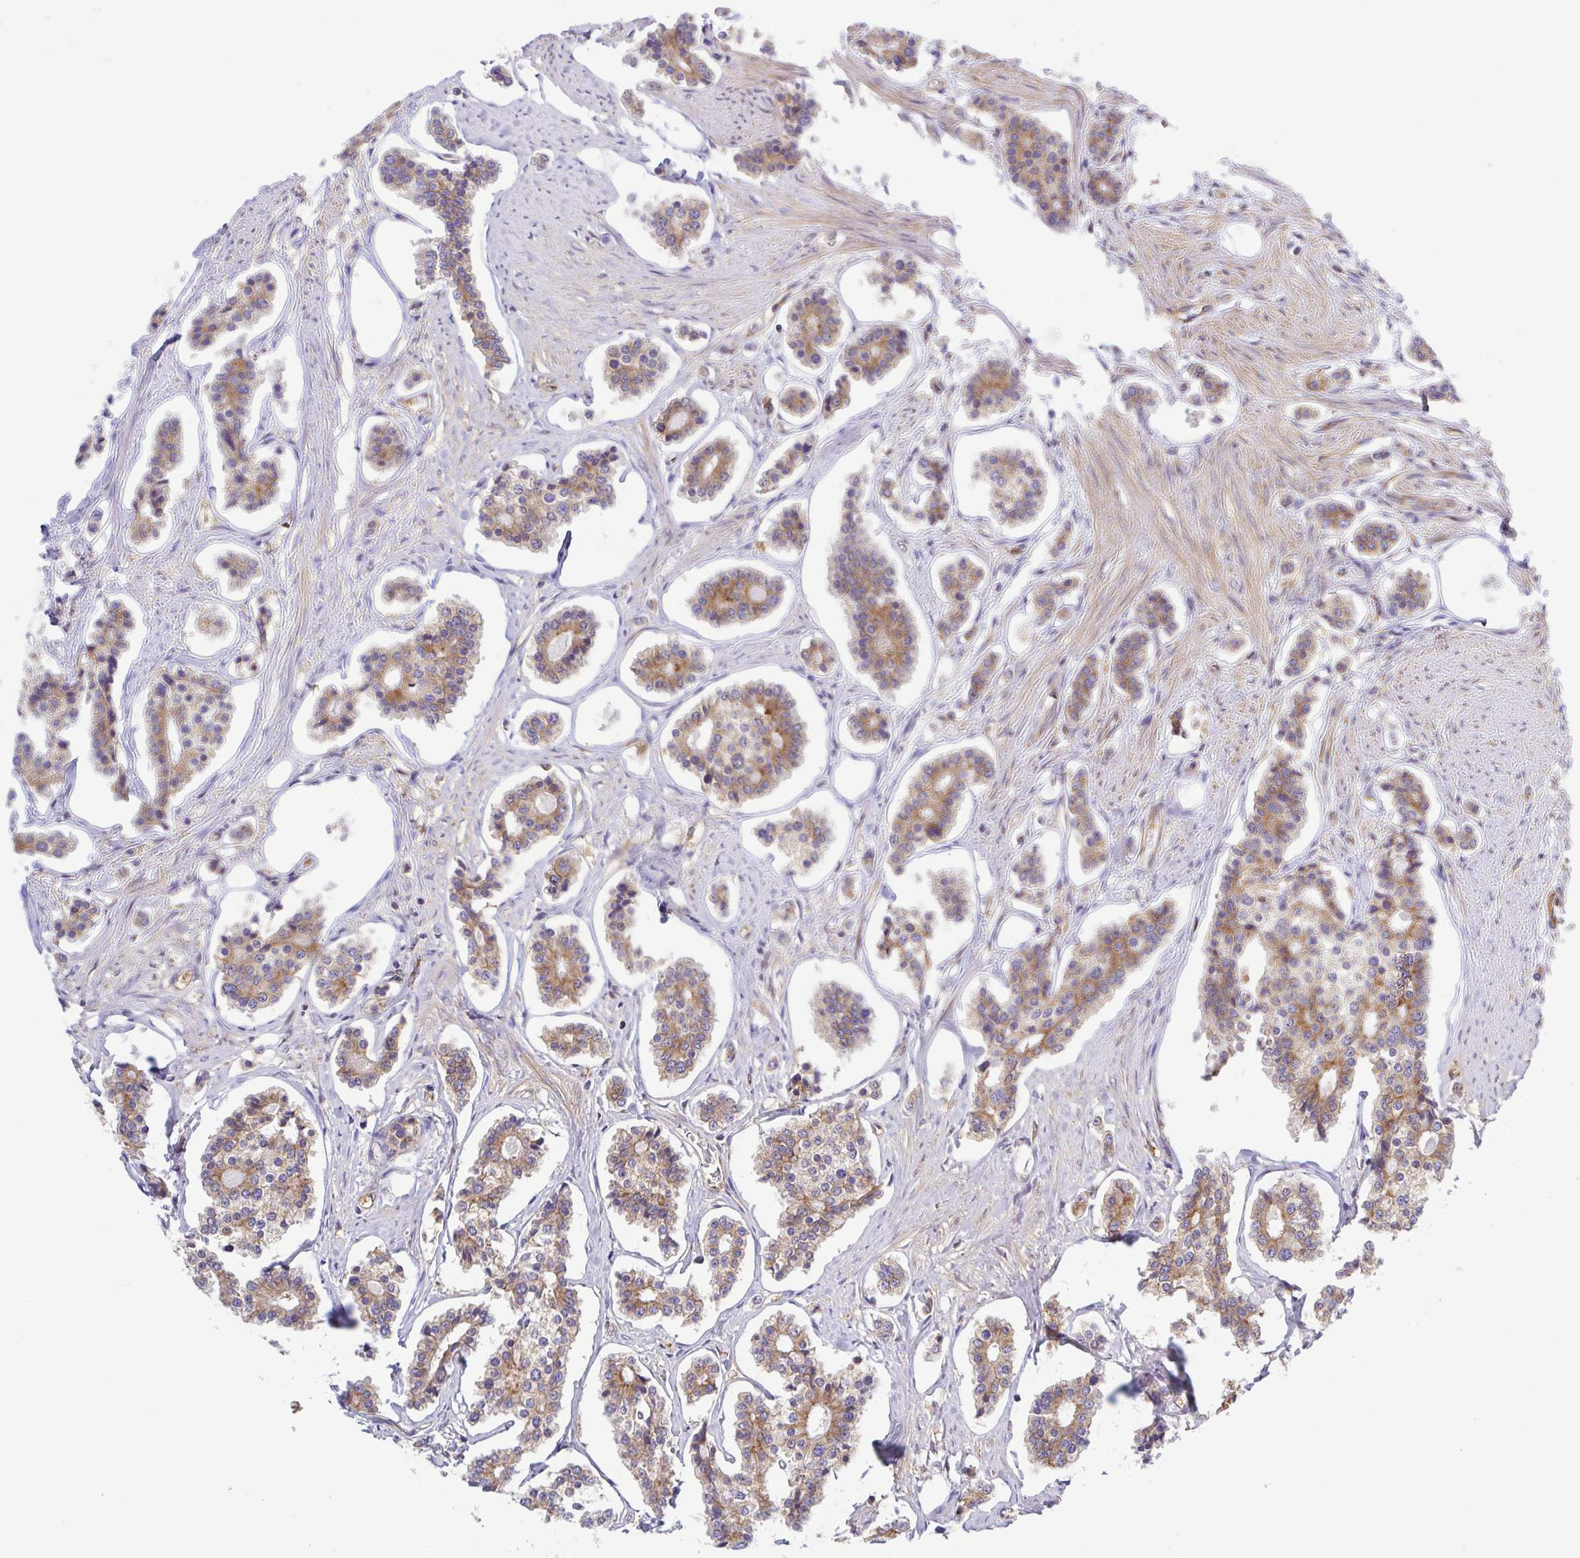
{"staining": {"intensity": "moderate", "quantity": ">75%", "location": "cytoplasmic/membranous"}, "tissue": "carcinoid", "cell_type": "Tumor cells", "image_type": "cancer", "snomed": [{"axis": "morphology", "description": "Carcinoid, malignant, NOS"}, {"axis": "topography", "description": "Small intestine"}], "caption": "Protein expression analysis of human carcinoid (malignant) reveals moderate cytoplasmic/membranous positivity in about >75% of tumor cells.", "gene": "KIF5B", "patient": {"sex": "female", "age": 65}}